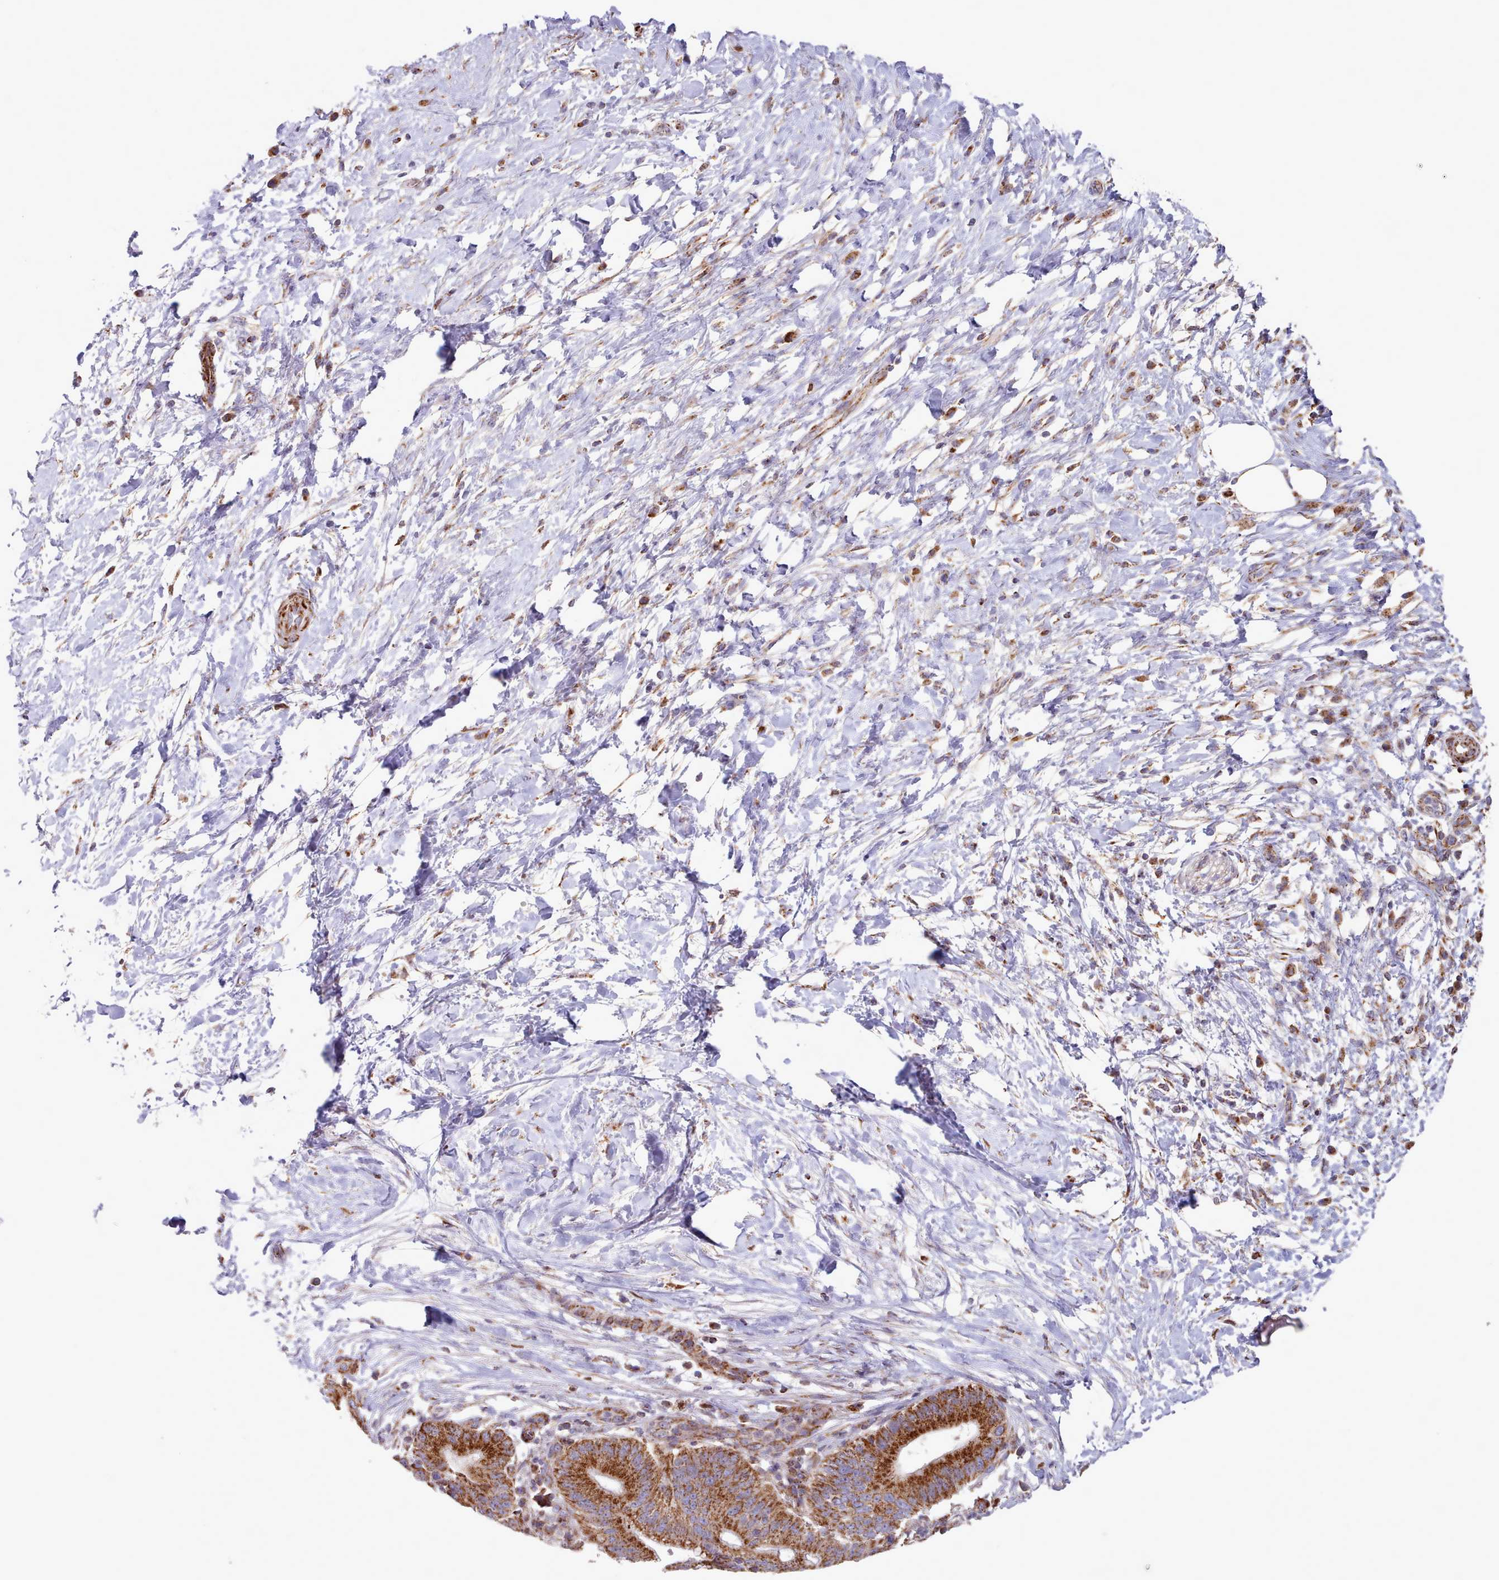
{"staining": {"intensity": "strong", "quantity": ">75%", "location": "cytoplasmic/membranous"}, "tissue": "pancreatic cancer", "cell_type": "Tumor cells", "image_type": "cancer", "snomed": [{"axis": "morphology", "description": "Adenocarcinoma, NOS"}, {"axis": "topography", "description": "Pancreas"}], "caption": "This histopathology image exhibits IHC staining of human pancreatic cancer, with high strong cytoplasmic/membranous positivity in about >75% of tumor cells.", "gene": "HSDL2", "patient": {"sex": "male", "age": 68}}